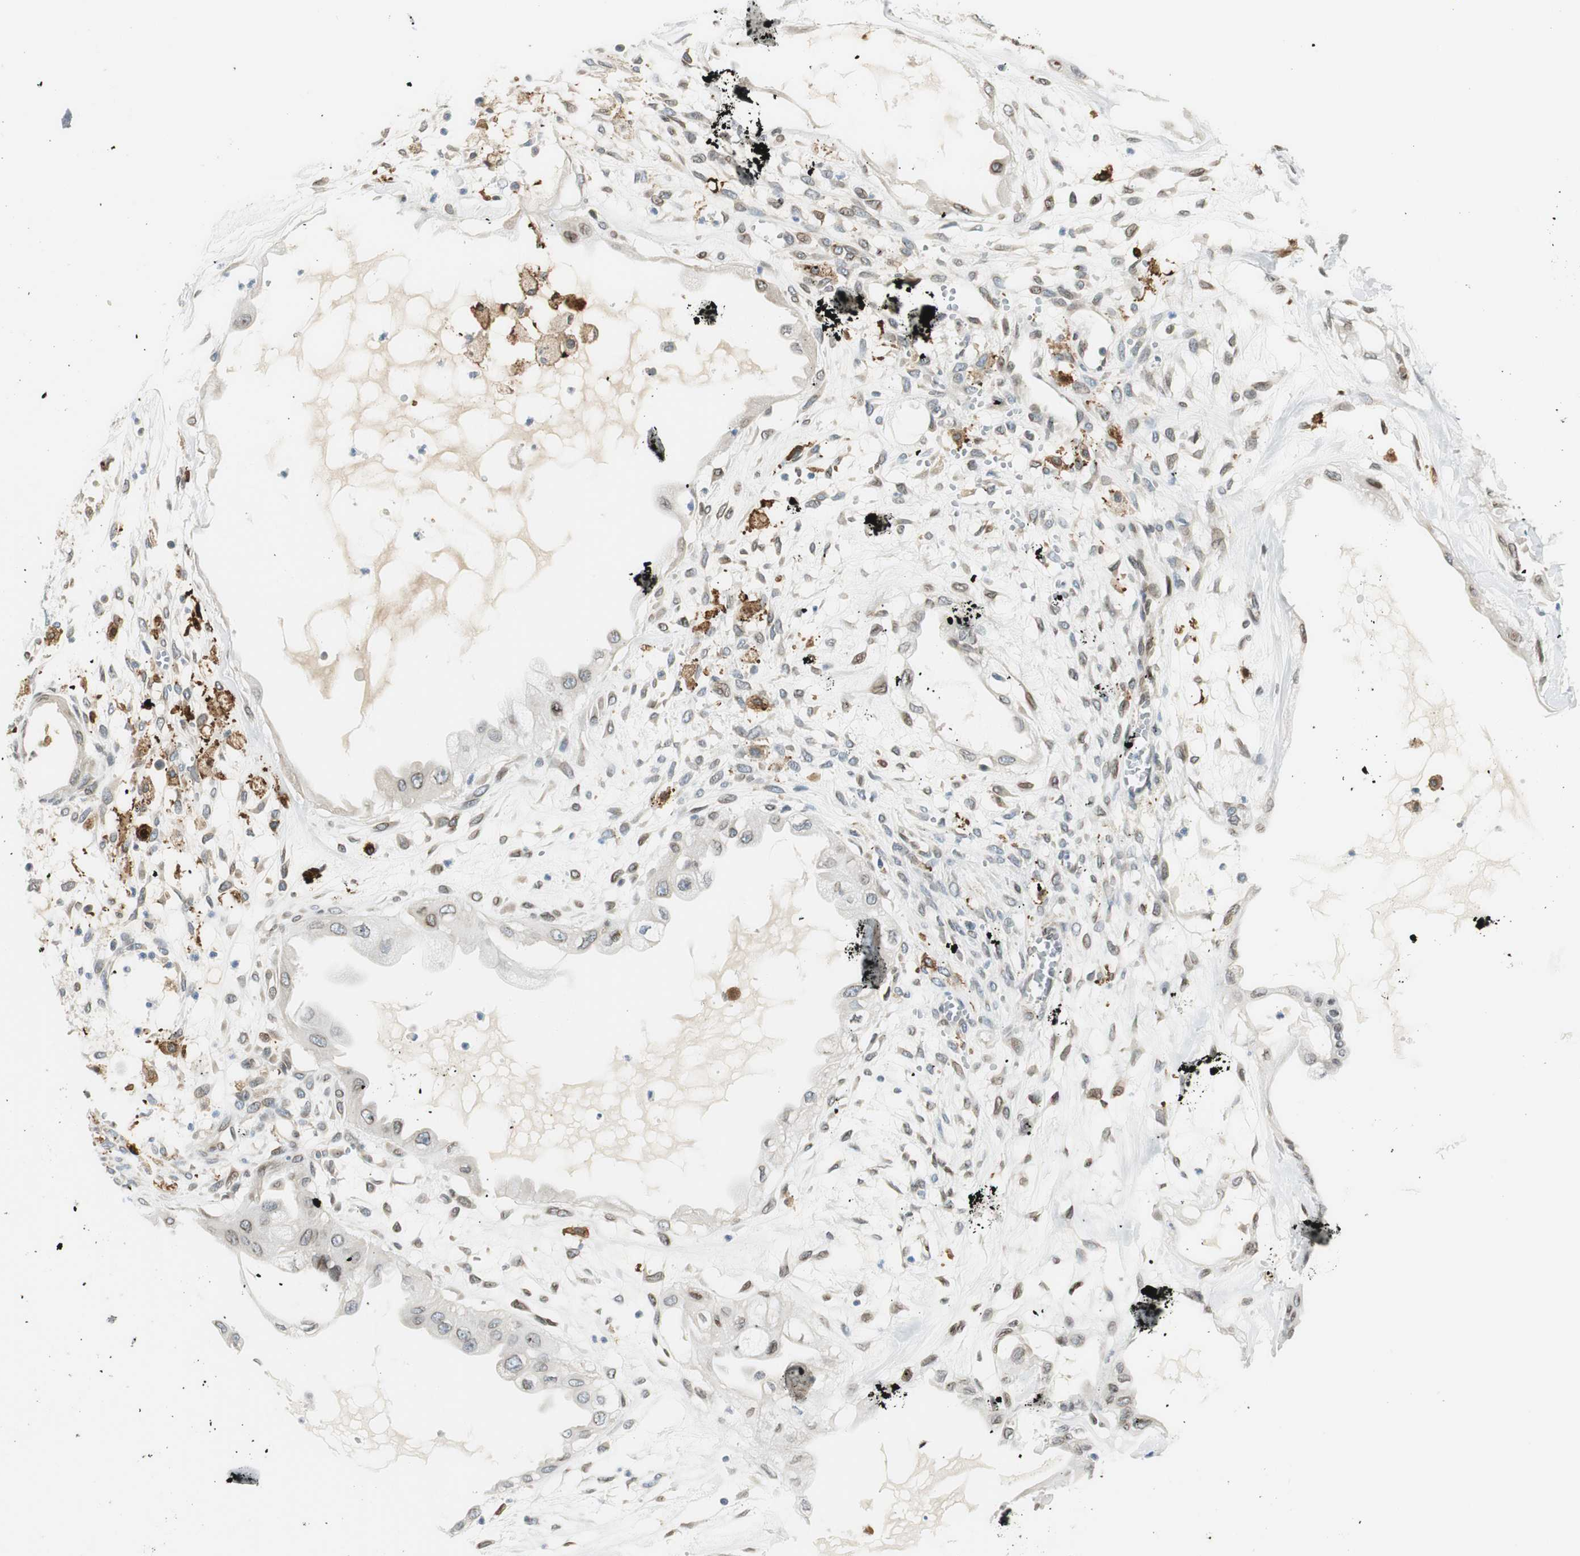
{"staining": {"intensity": "weak", "quantity": "<25%", "location": "cytoplasmic/membranous"}, "tissue": "ovarian cancer", "cell_type": "Tumor cells", "image_type": "cancer", "snomed": [{"axis": "morphology", "description": "Carcinoma, NOS"}, {"axis": "morphology", "description": "Carcinoma, endometroid"}, {"axis": "topography", "description": "Ovary"}], "caption": "This histopathology image is of ovarian cancer (endometroid carcinoma) stained with immunohistochemistry to label a protein in brown with the nuclei are counter-stained blue. There is no staining in tumor cells. (Stains: DAB (3,3'-diaminobenzidine) immunohistochemistry with hematoxylin counter stain, Microscopy: brightfield microscopy at high magnification).", "gene": "TMEM260", "patient": {"sex": "female", "age": 50}}